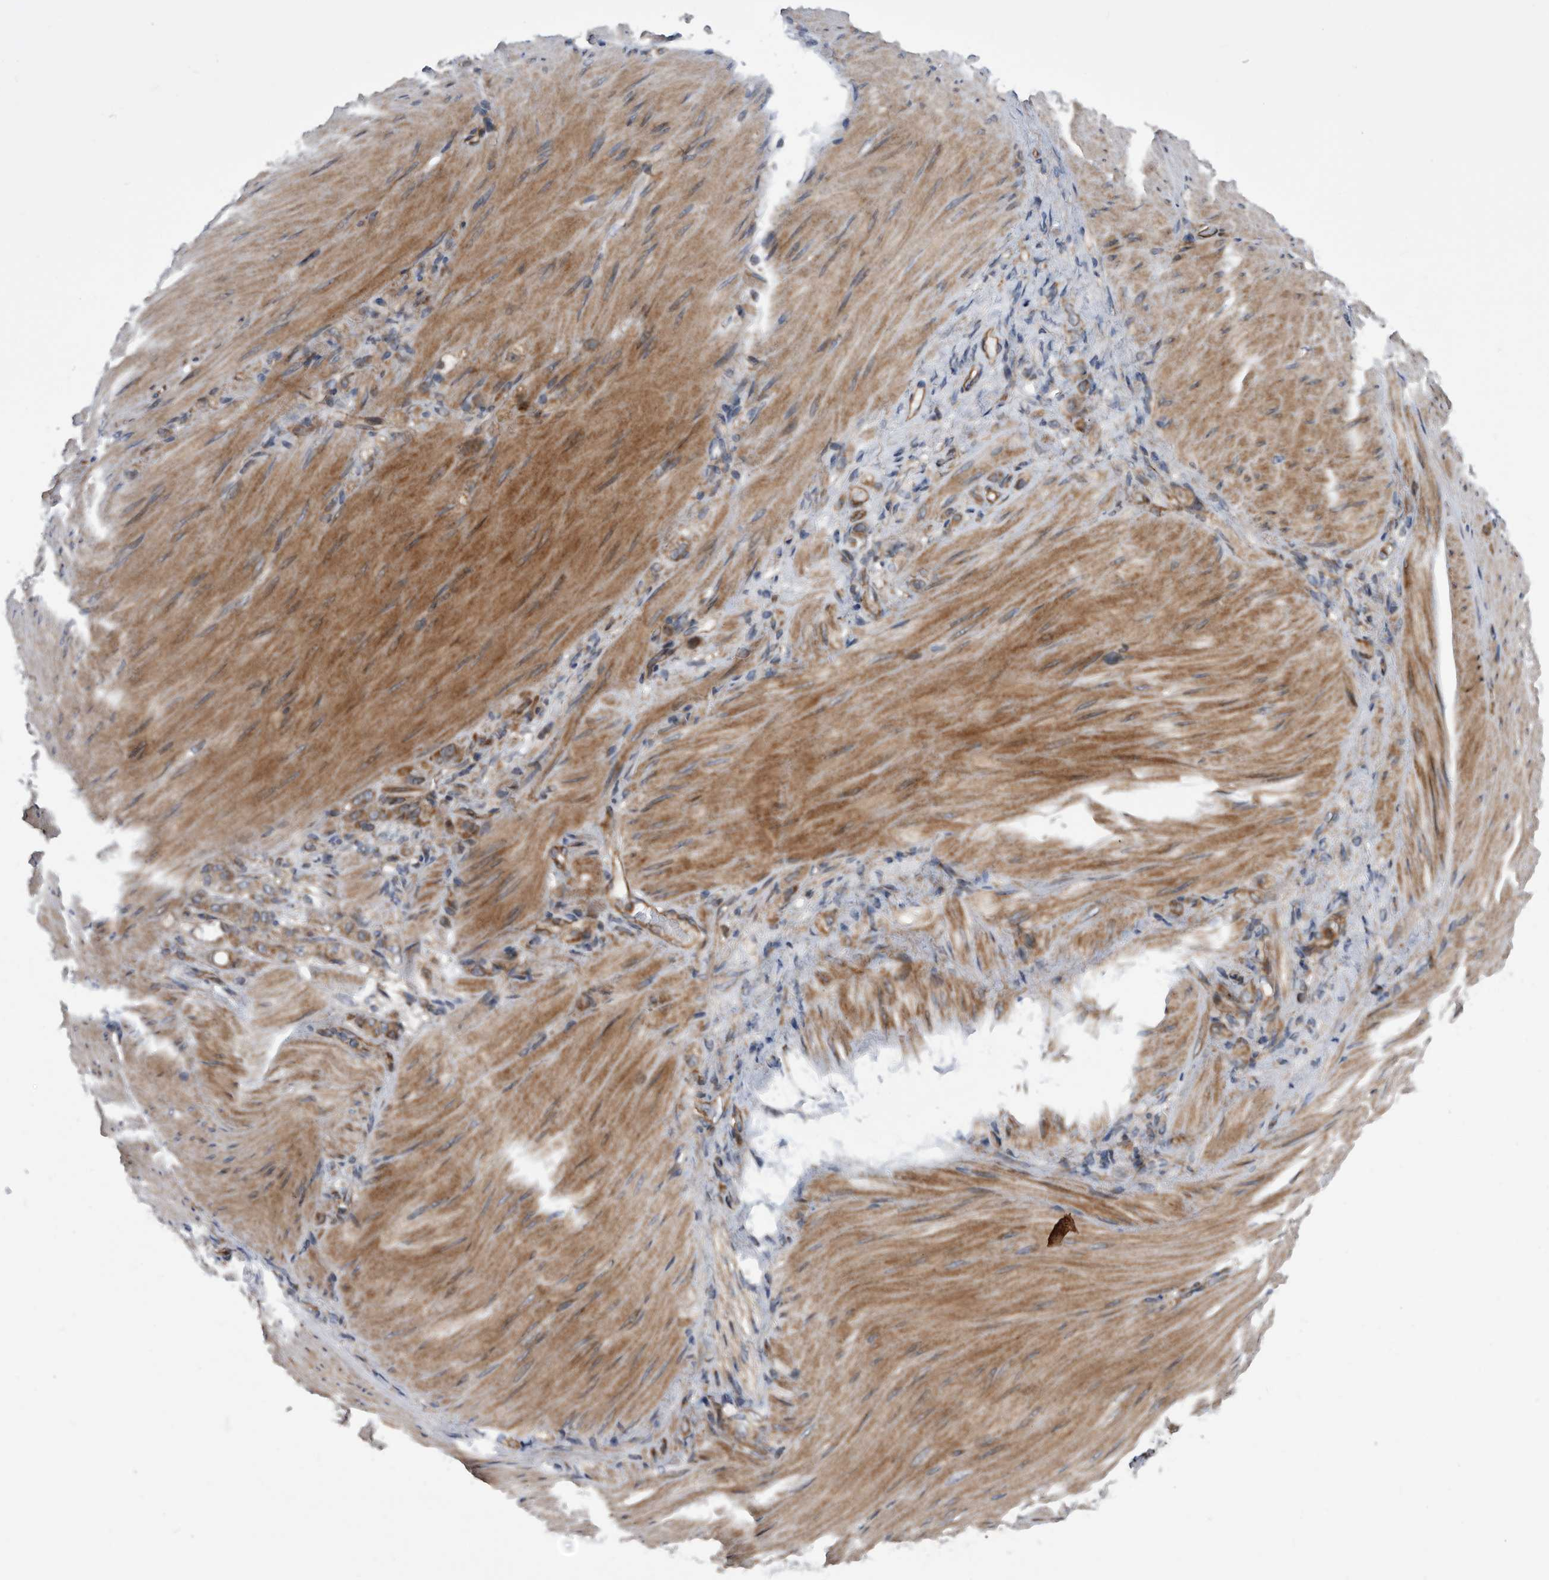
{"staining": {"intensity": "moderate", "quantity": ">75%", "location": "cytoplasmic/membranous"}, "tissue": "stomach cancer", "cell_type": "Tumor cells", "image_type": "cancer", "snomed": [{"axis": "morphology", "description": "Normal tissue, NOS"}, {"axis": "morphology", "description": "Adenocarcinoma, NOS"}, {"axis": "topography", "description": "Stomach"}], "caption": "Protein positivity by immunohistochemistry shows moderate cytoplasmic/membranous positivity in about >75% of tumor cells in stomach adenocarcinoma. The staining was performed using DAB to visualize the protein expression in brown, while the nuclei were stained in blue with hematoxylin (Magnification: 20x).", "gene": "SERINC2", "patient": {"sex": "male", "age": 82}}